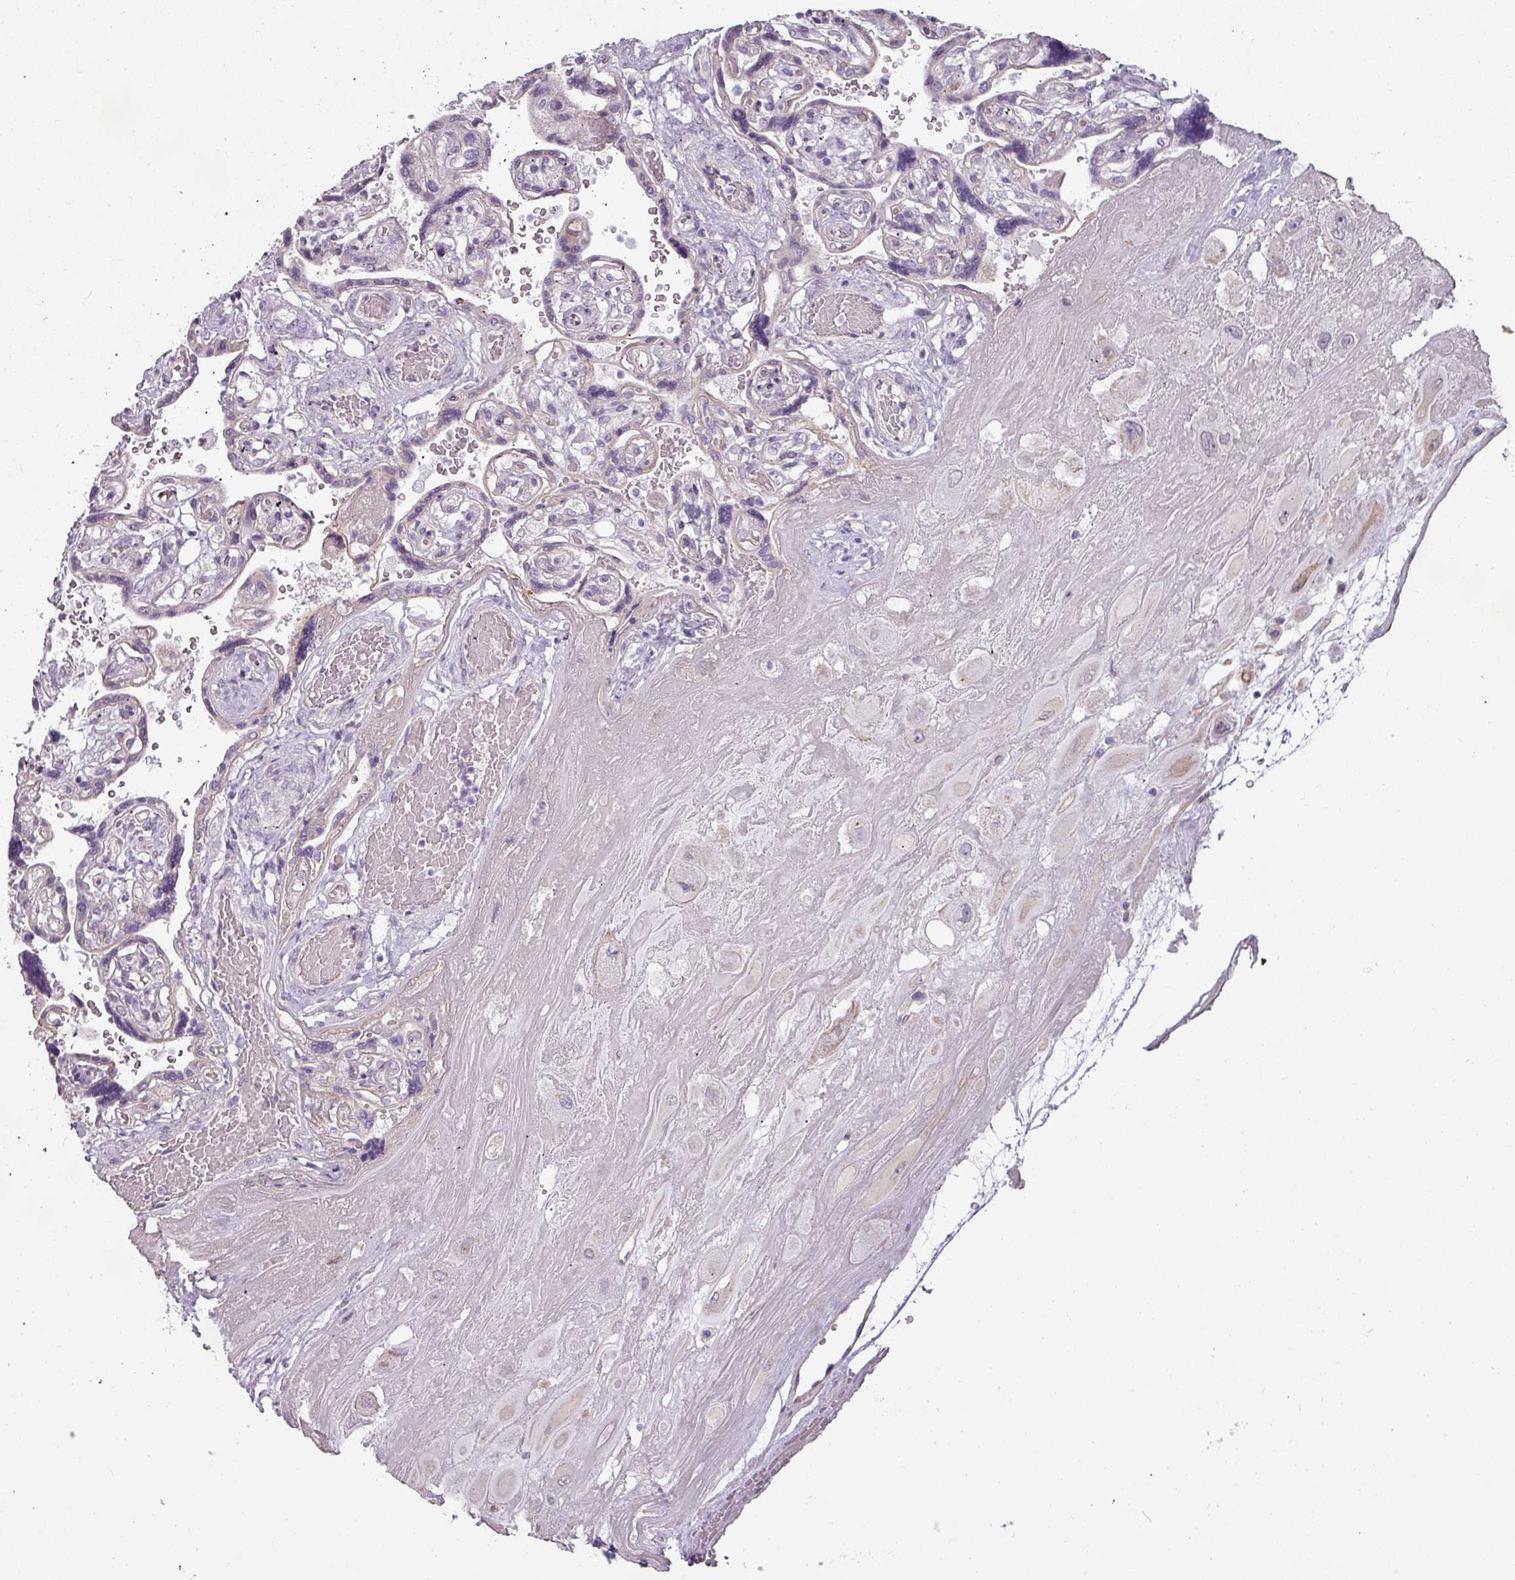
{"staining": {"intensity": "negative", "quantity": "none", "location": "none"}, "tissue": "placenta", "cell_type": "Decidual cells", "image_type": "normal", "snomed": [{"axis": "morphology", "description": "Normal tissue, NOS"}, {"axis": "topography", "description": "Placenta"}], "caption": "Immunohistochemistry of benign human placenta exhibits no positivity in decidual cells.", "gene": "ASB1", "patient": {"sex": "female", "age": 32}}